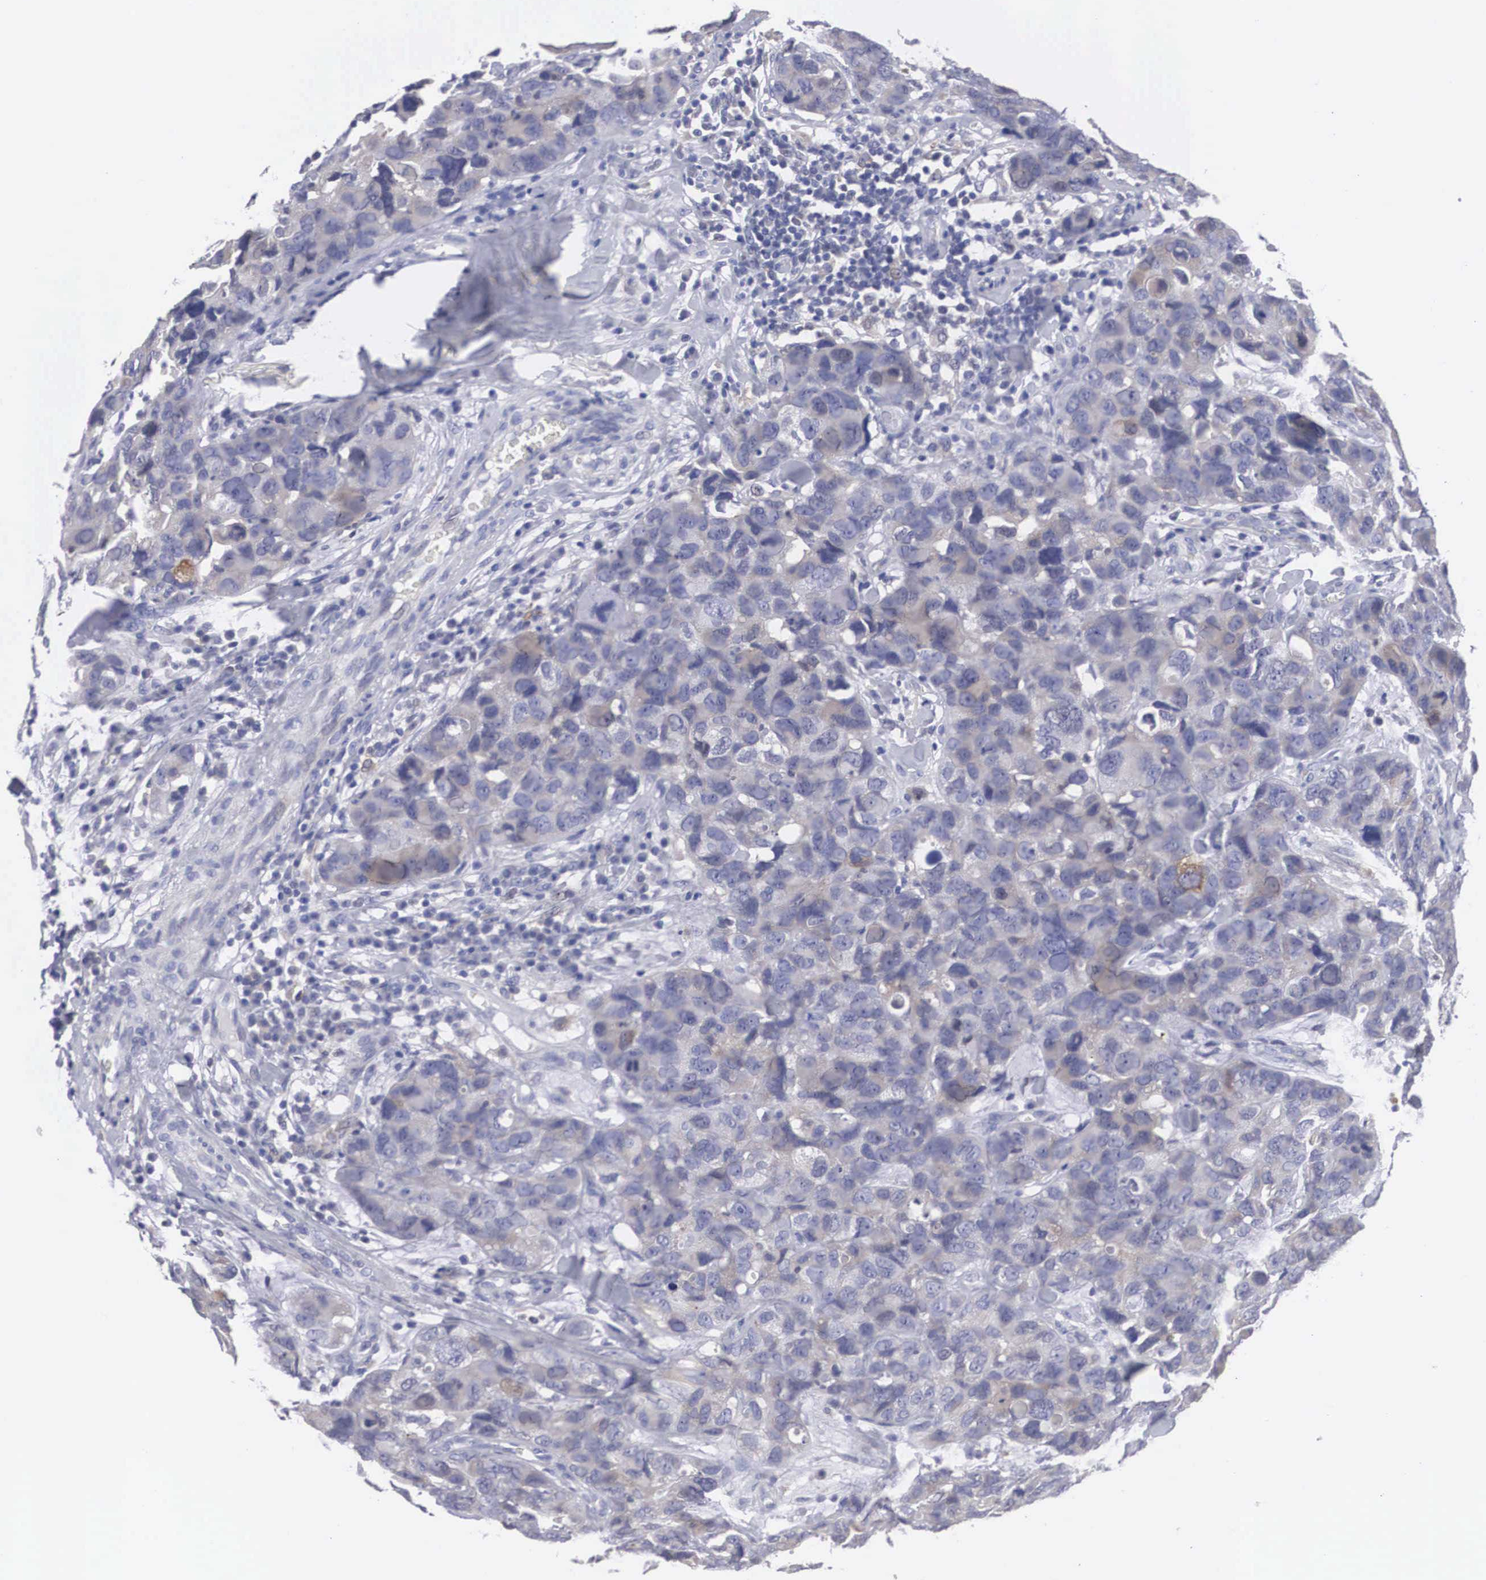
{"staining": {"intensity": "weak", "quantity": "25%-75%", "location": "cytoplasmic/membranous"}, "tissue": "breast cancer", "cell_type": "Tumor cells", "image_type": "cancer", "snomed": [{"axis": "morphology", "description": "Duct carcinoma"}, {"axis": "topography", "description": "Breast"}], "caption": "Breast cancer tissue displays weak cytoplasmic/membranous positivity in approximately 25%-75% of tumor cells", "gene": "HMOX1", "patient": {"sex": "female", "age": 91}}